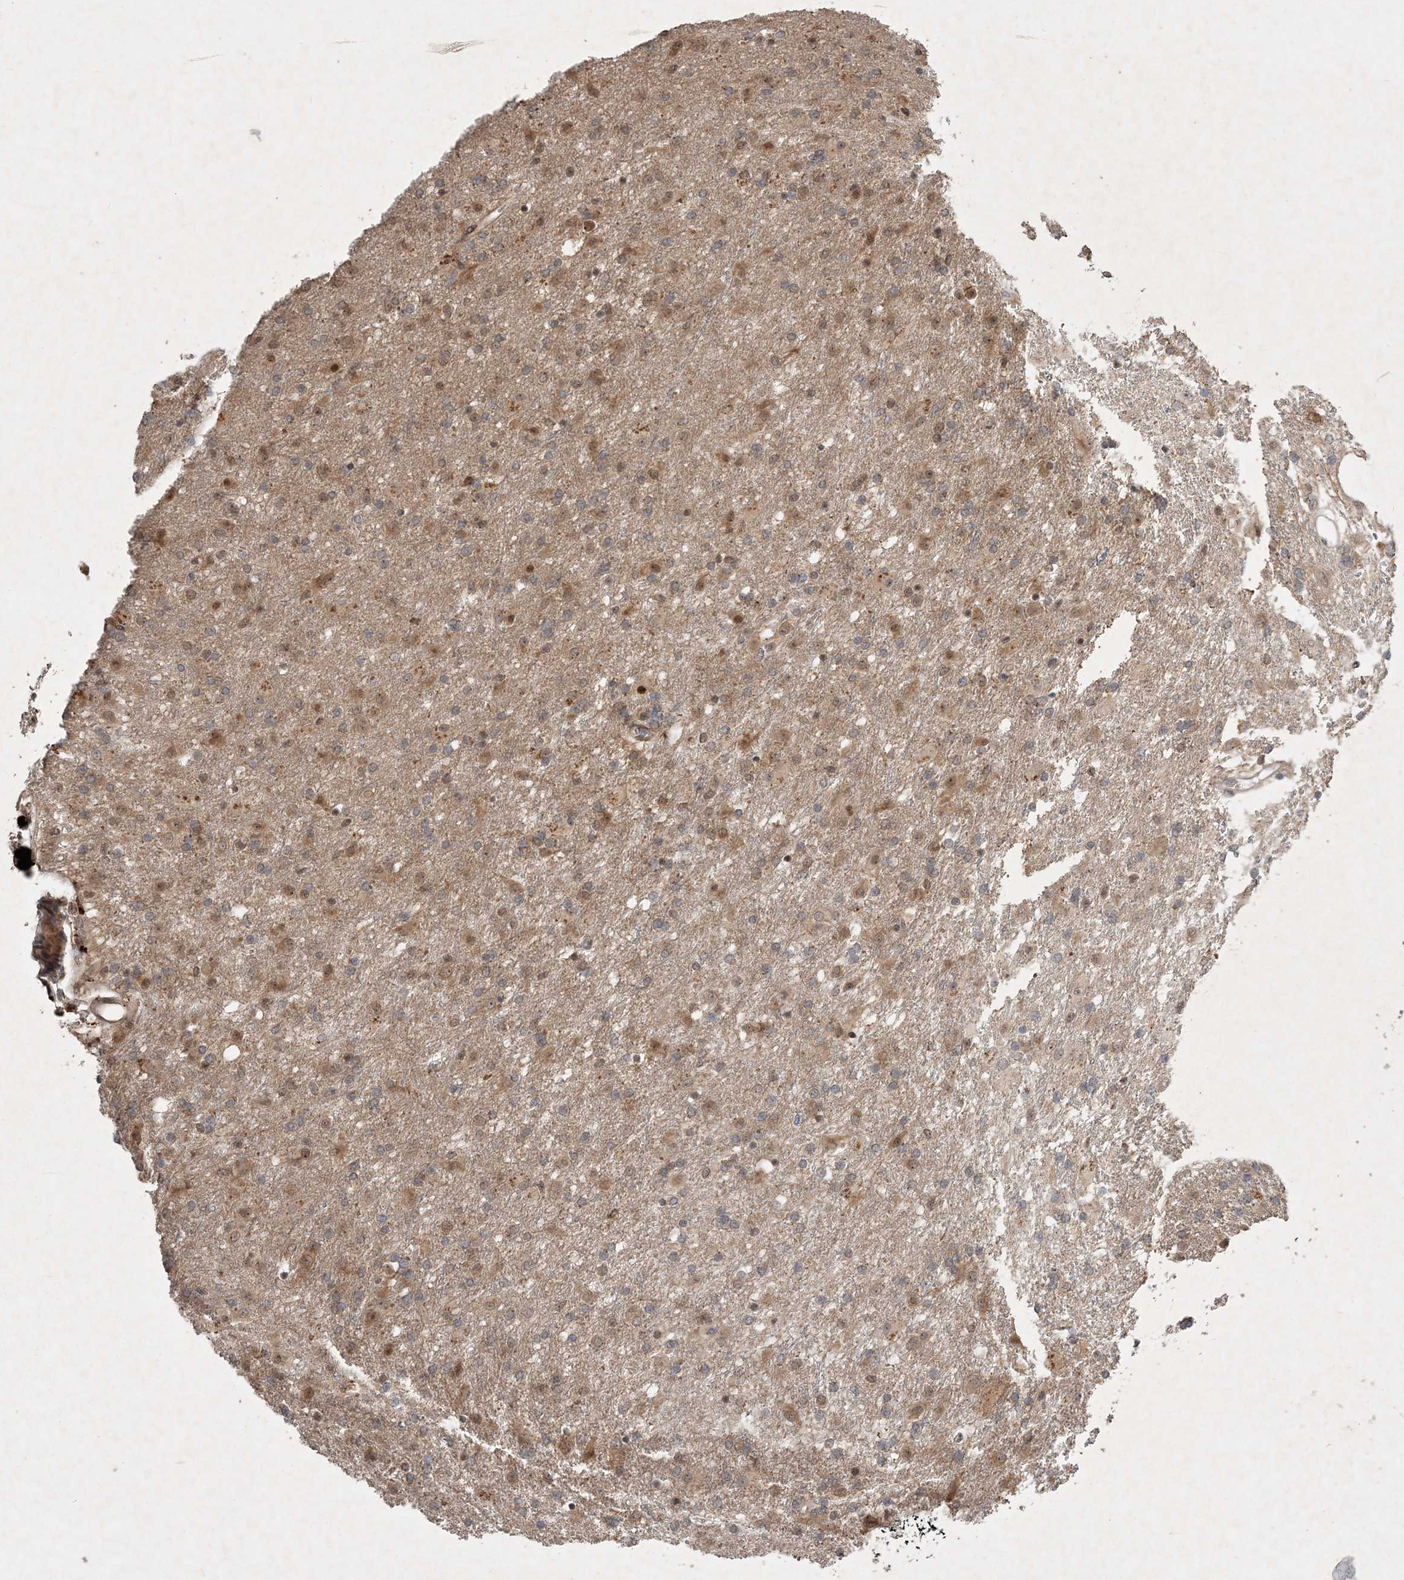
{"staining": {"intensity": "moderate", "quantity": "<25%", "location": "cytoplasmic/membranous"}, "tissue": "glioma", "cell_type": "Tumor cells", "image_type": "cancer", "snomed": [{"axis": "morphology", "description": "Glioma, malignant, Low grade"}, {"axis": "topography", "description": "Brain"}], "caption": "Tumor cells reveal low levels of moderate cytoplasmic/membranous staining in approximately <25% of cells in glioma. (IHC, brightfield microscopy, high magnification).", "gene": "UBR3", "patient": {"sex": "male", "age": 65}}